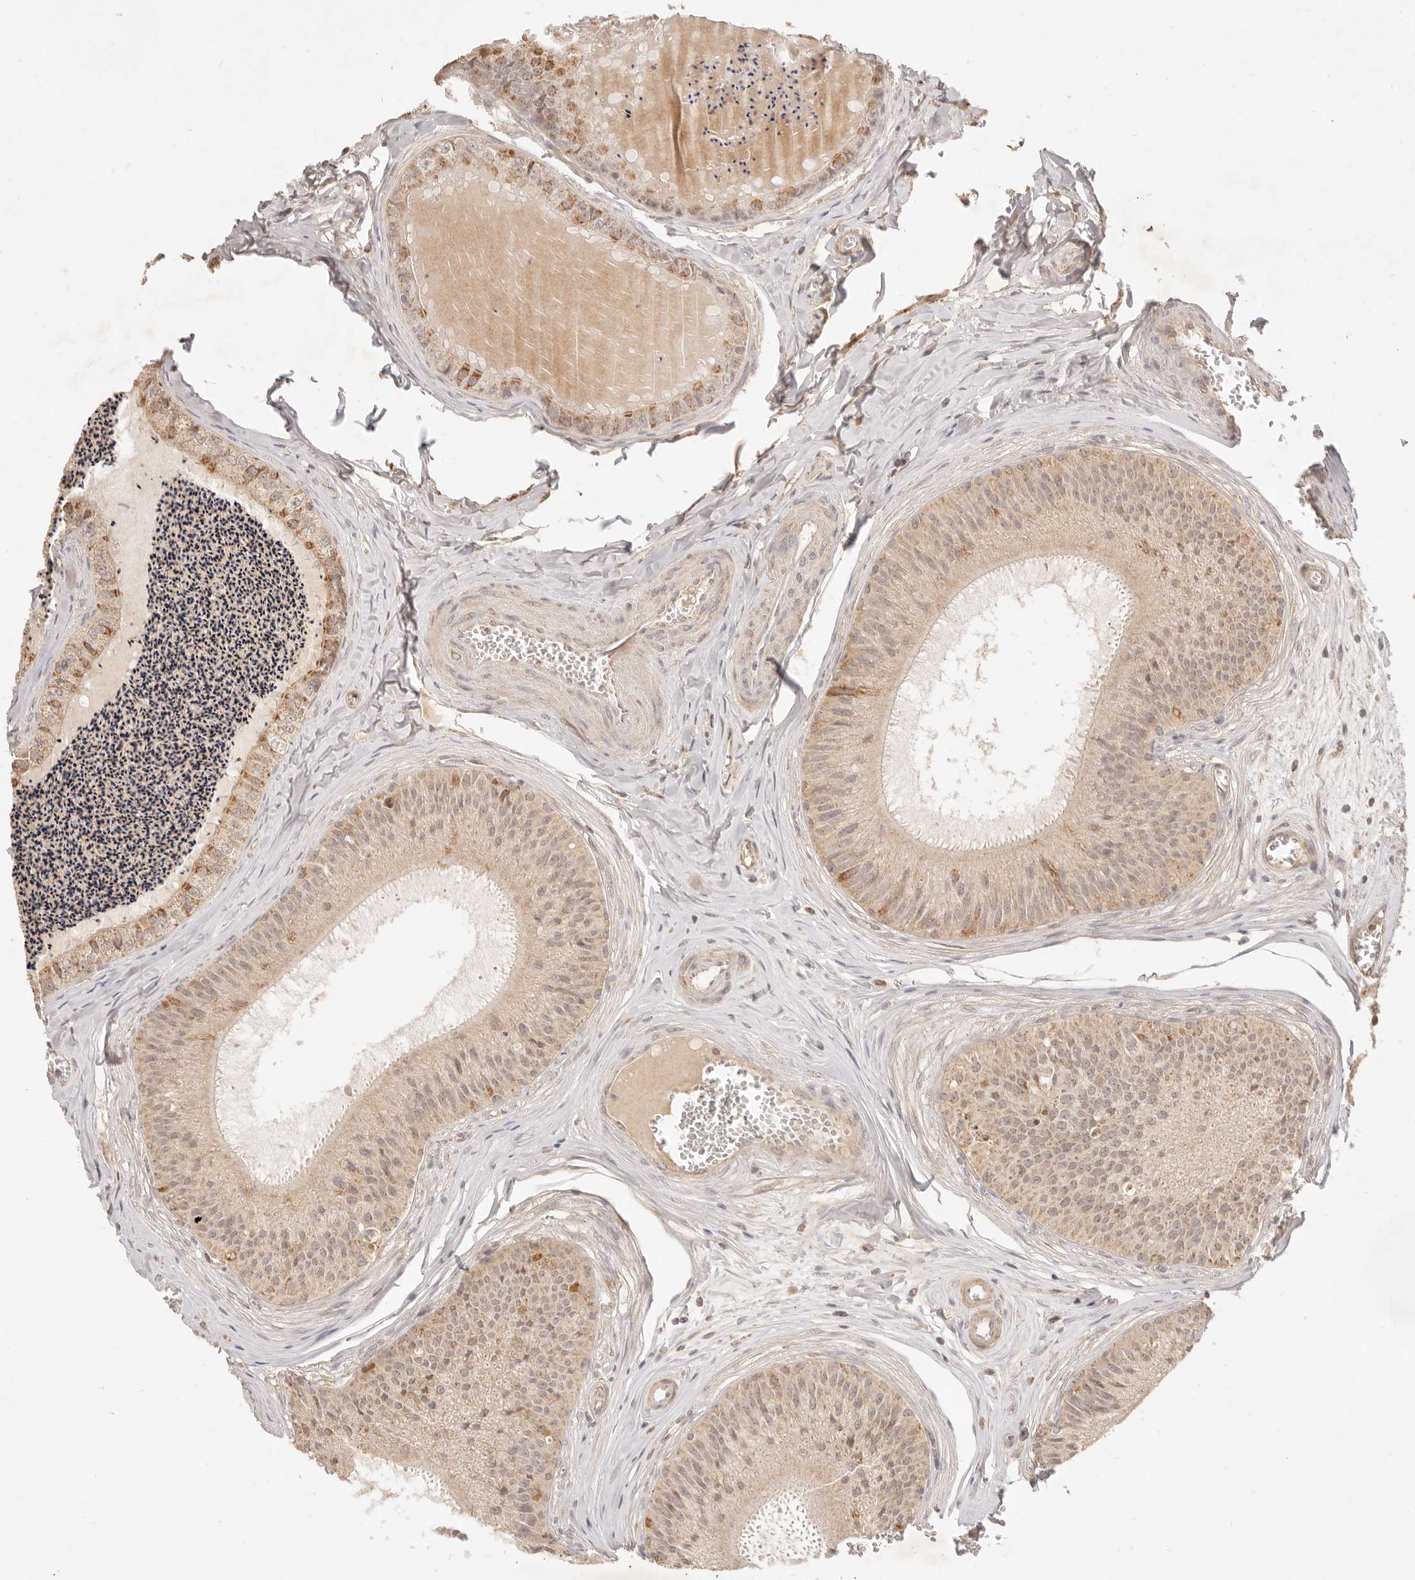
{"staining": {"intensity": "moderate", "quantity": "<25%", "location": "cytoplasmic/membranous"}, "tissue": "epididymis", "cell_type": "Glandular cells", "image_type": "normal", "snomed": [{"axis": "morphology", "description": "Normal tissue, NOS"}, {"axis": "topography", "description": "Epididymis"}], "caption": "Immunohistochemical staining of normal epididymis demonstrates low levels of moderate cytoplasmic/membranous expression in about <25% of glandular cells. The staining is performed using DAB (3,3'-diaminobenzidine) brown chromogen to label protein expression. The nuclei are counter-stained blue using hematoxylin.", "gene": "CPLANE2", "patient": {"sex": "male", "age": 31}}